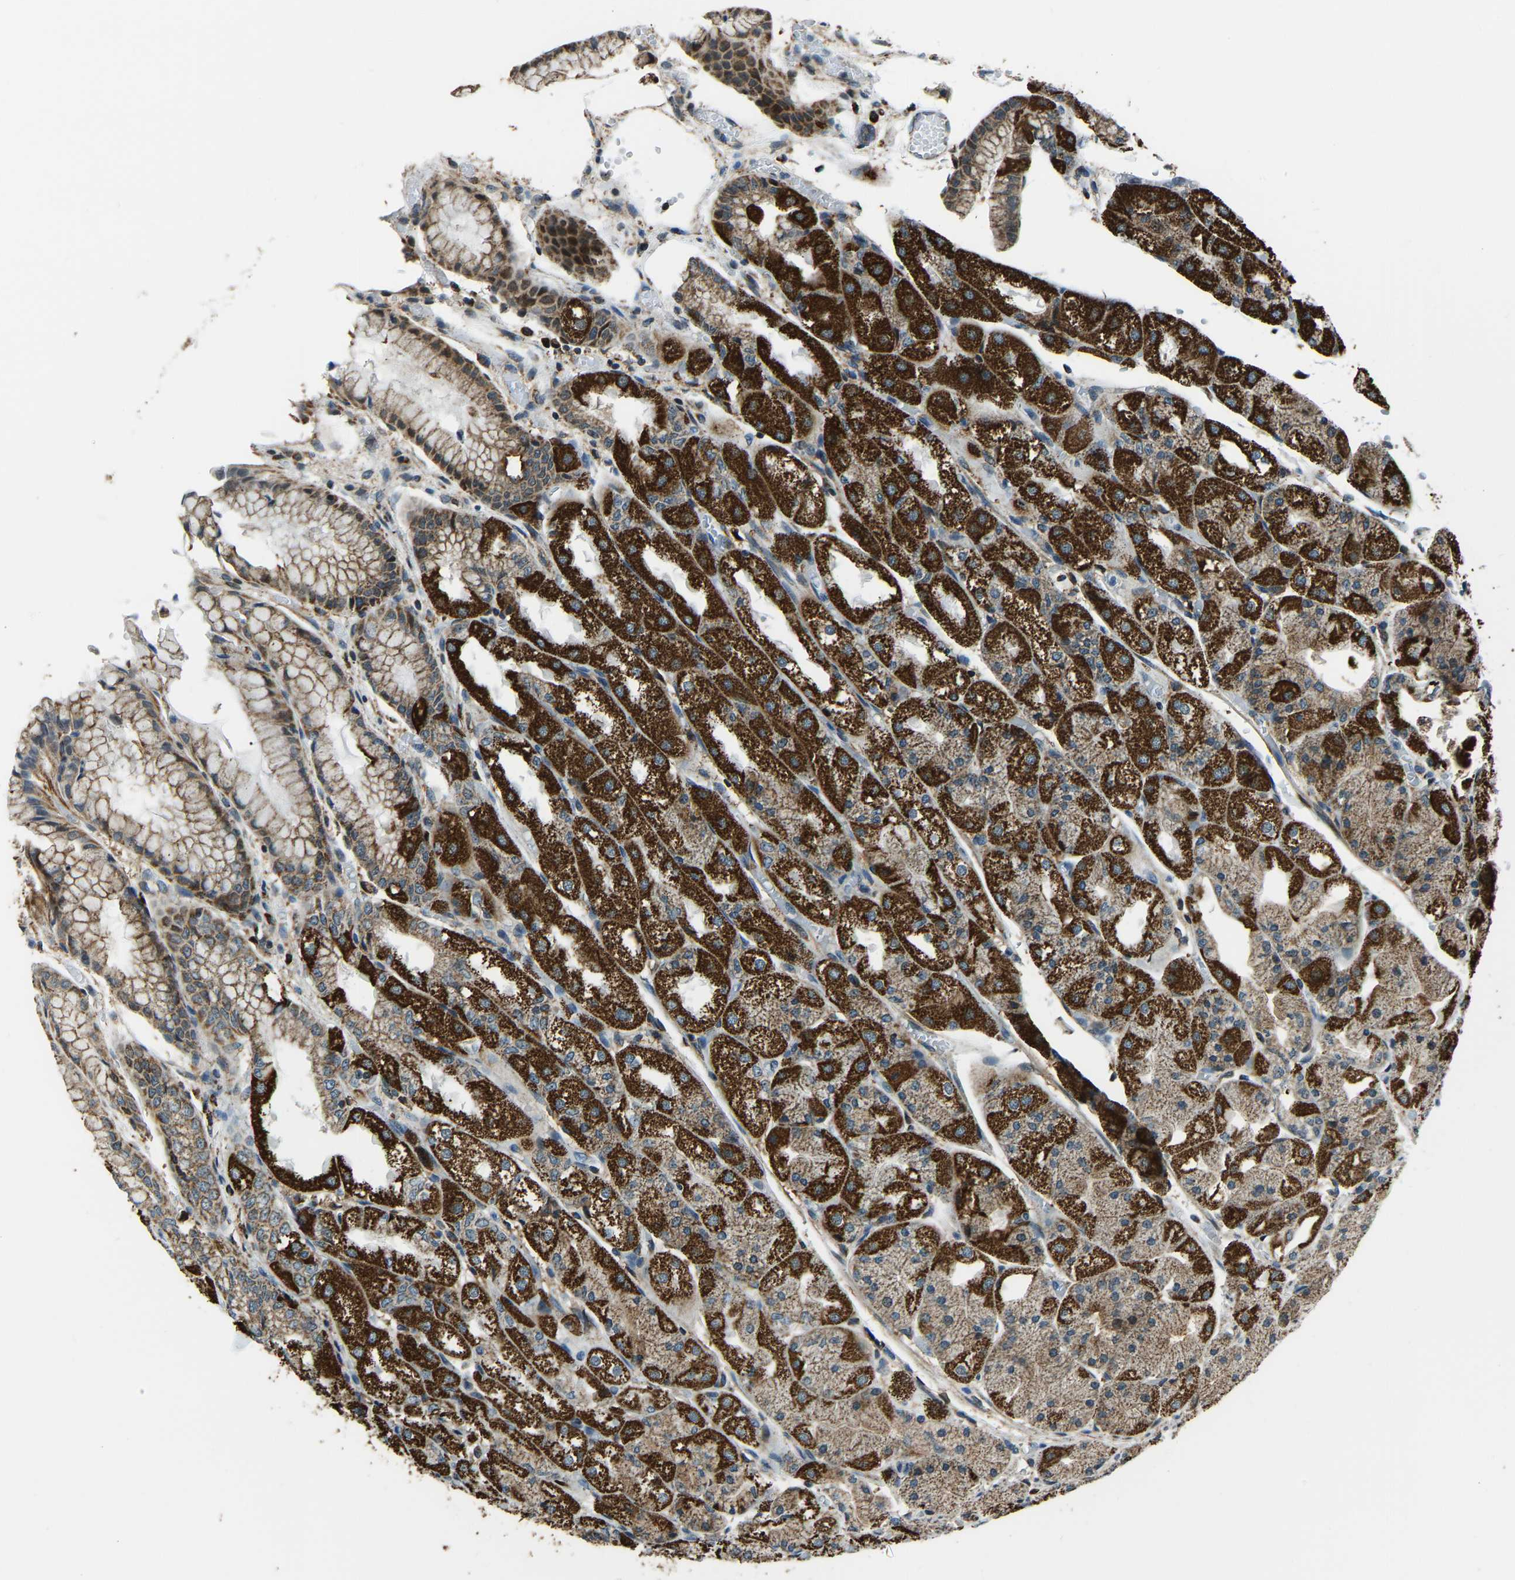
{"staining": {"intensity": "strong", "quantity": ">75%", "location": "cytoplasmic/membranous"}, "tissue": "stomach", "cell_type": "Glandular cells", "image_type": "normal", "snomed": [{"axis": "morphology", "description": "Normal tissue, NOS"}, {"axis": "topography", "description": "Stomach, upper"}], "caption": "Strong cytoplasmic/membranous protein positivity is seen in about >75% of glandular cells in stomach.", "gene": "RBM33", "patient": {"sex": "male", "age": 72}}